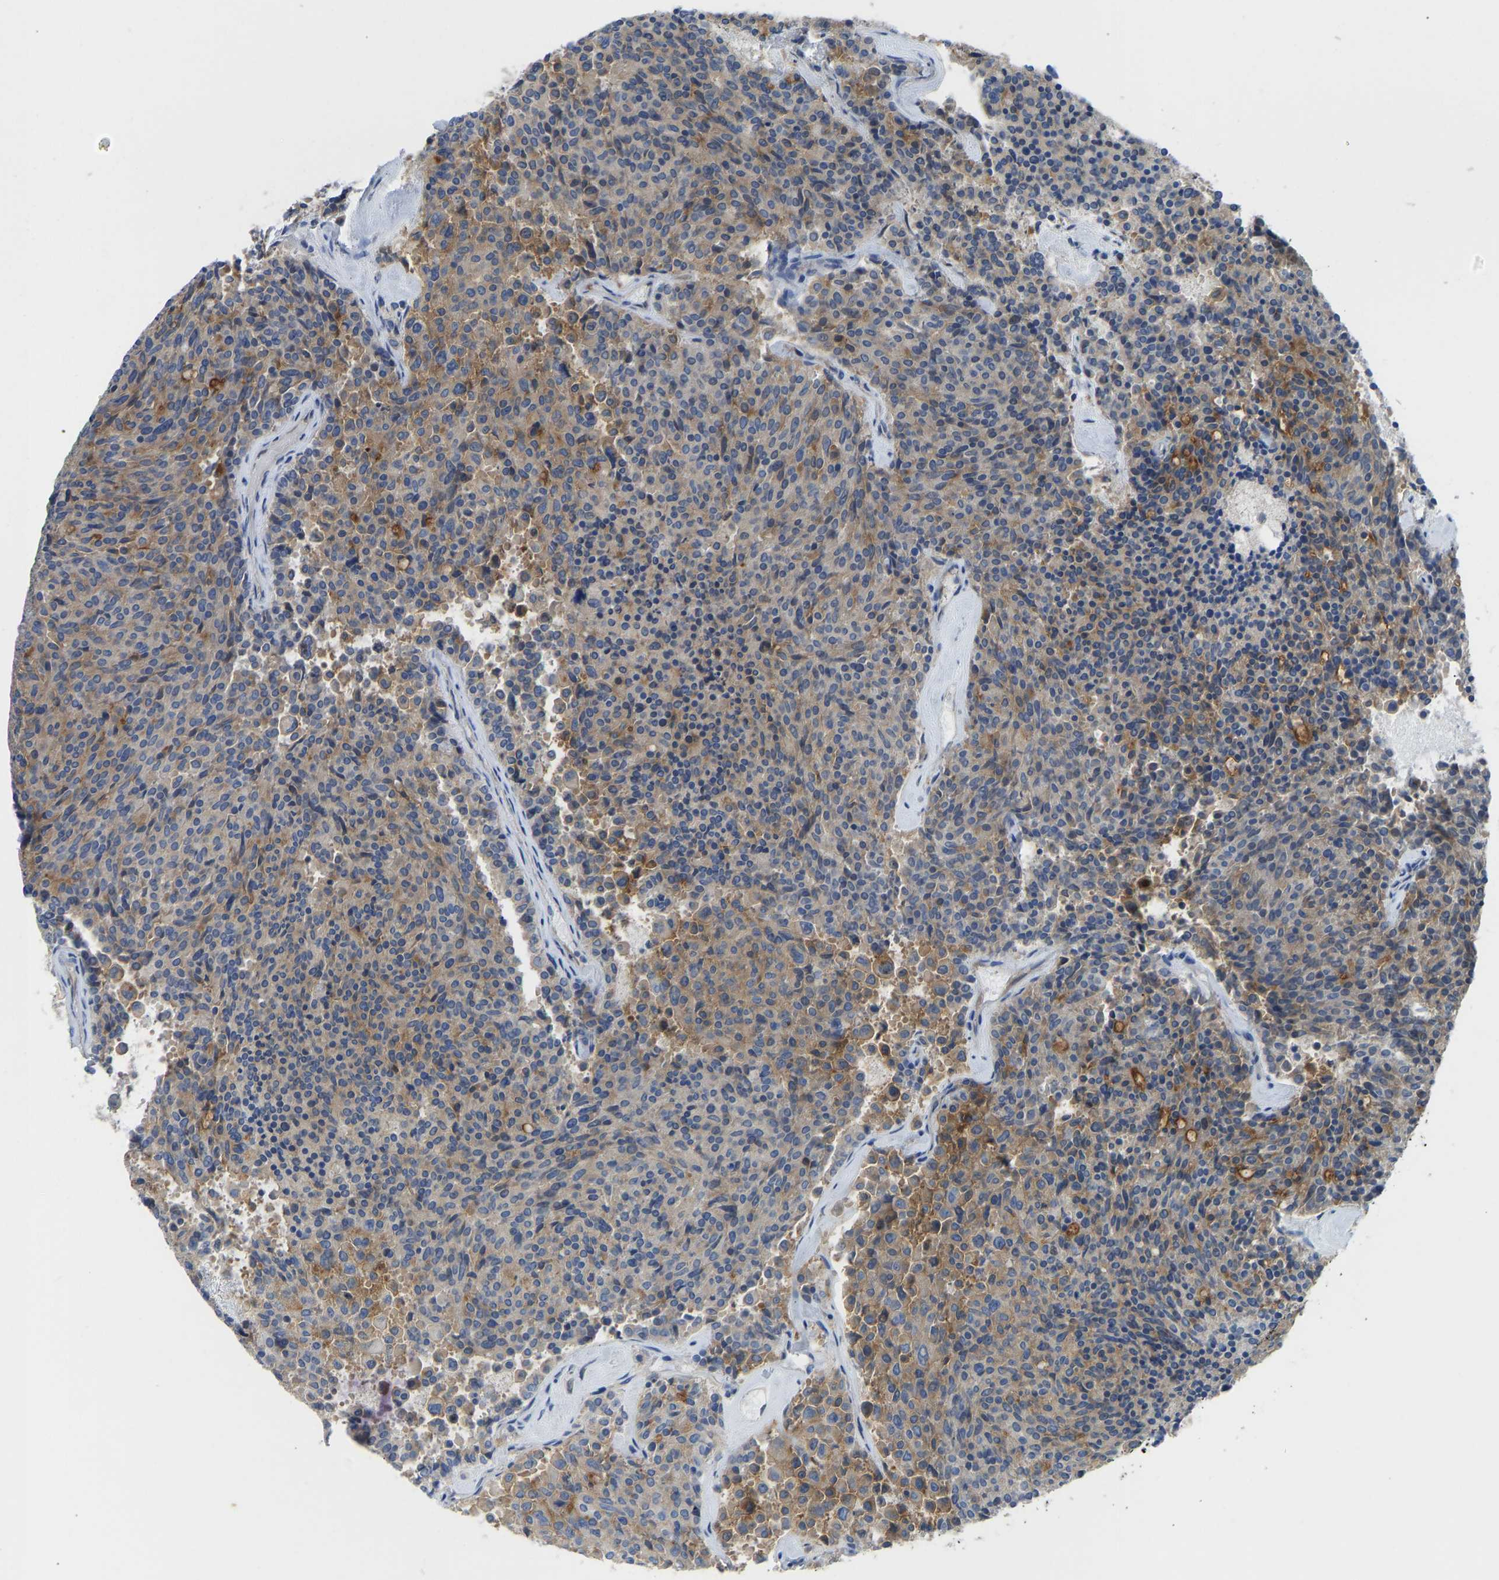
{"staining": {"intensity": "weak", "quantity": "25%-75%", "location": "cytoplasmic/membranous"}, "tissue": "carcinoid", "cell_type": "Tumor cells", "image_type": "cancer", "snomed": [{"axis": "morphology", "description": "Carcinoid, malignant, NOS"}, {"axis": "topography", "description": "Pancreas"}], "caption": "Protein positivity by immunohistochemistry demonstrates weak cytoplasmic/membranous expression in approximately 25%-75% of tumor cells in carcinoid (malignant).", "gene": "PPP3CA", "patient": {"sex": "female", "age": 54}}